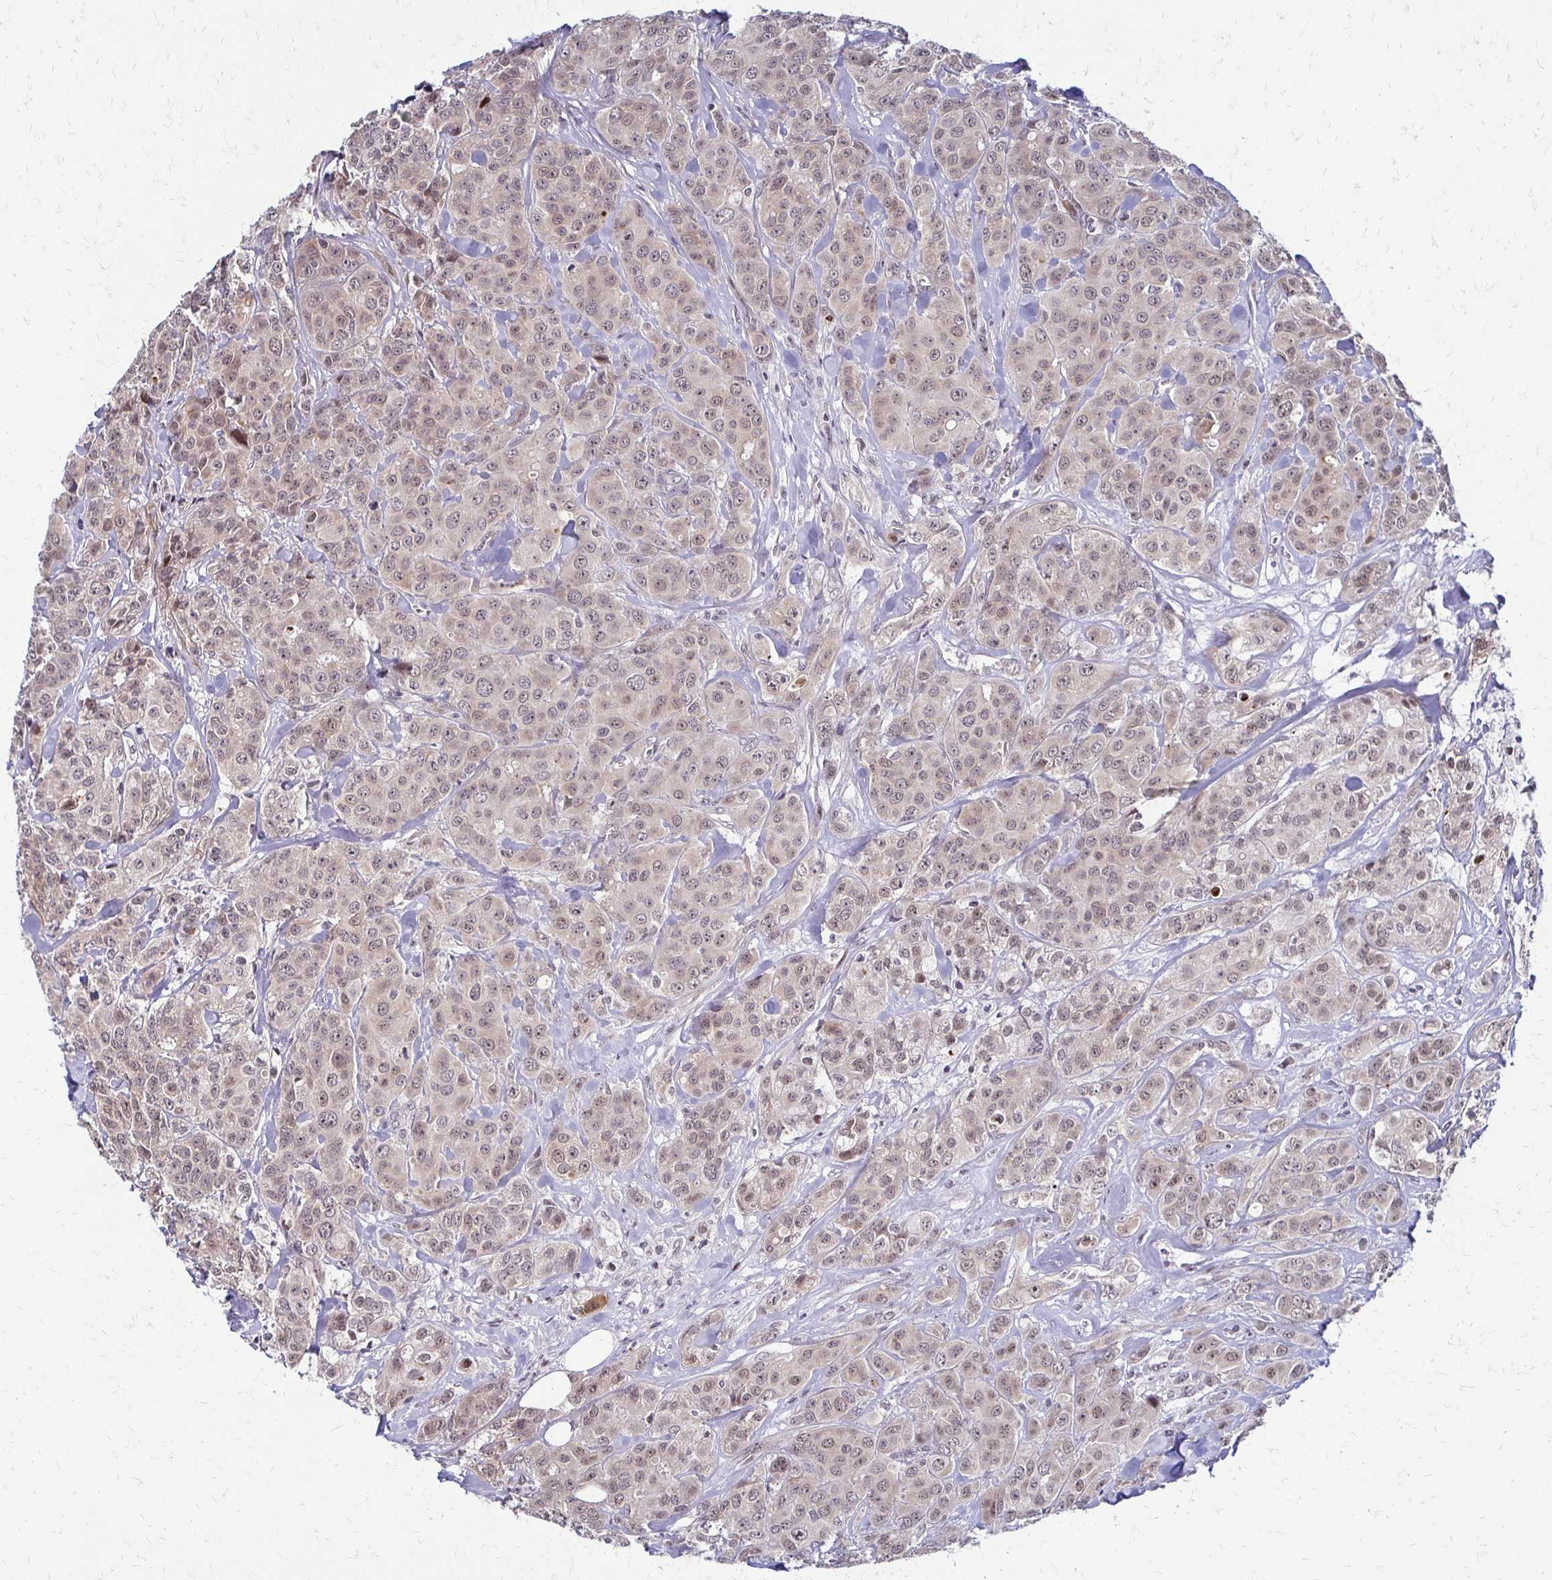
{"staining": {"intensity": "weak", "quantity": ">75%", "location": "cytoplasmic/membranous,nuclear"}, "tissue": "breast cancer", "cell_type": "Tumor cells", "image_type": "cancer", "snomed": [{"axis": "morphology", "description": "Normal tissue, NOS"}, {"axis": "morphology", "description": "Duct carcinoma"}, {"axis": "topography", "description": "Breast"}], "caption": "Human breast cancer (infiltrating ductal carcinoma) stained with a protein marker displays weak staining in tumor cells.", "gene": "TRIR", "patient": {"sex": "female", "age": 43}}